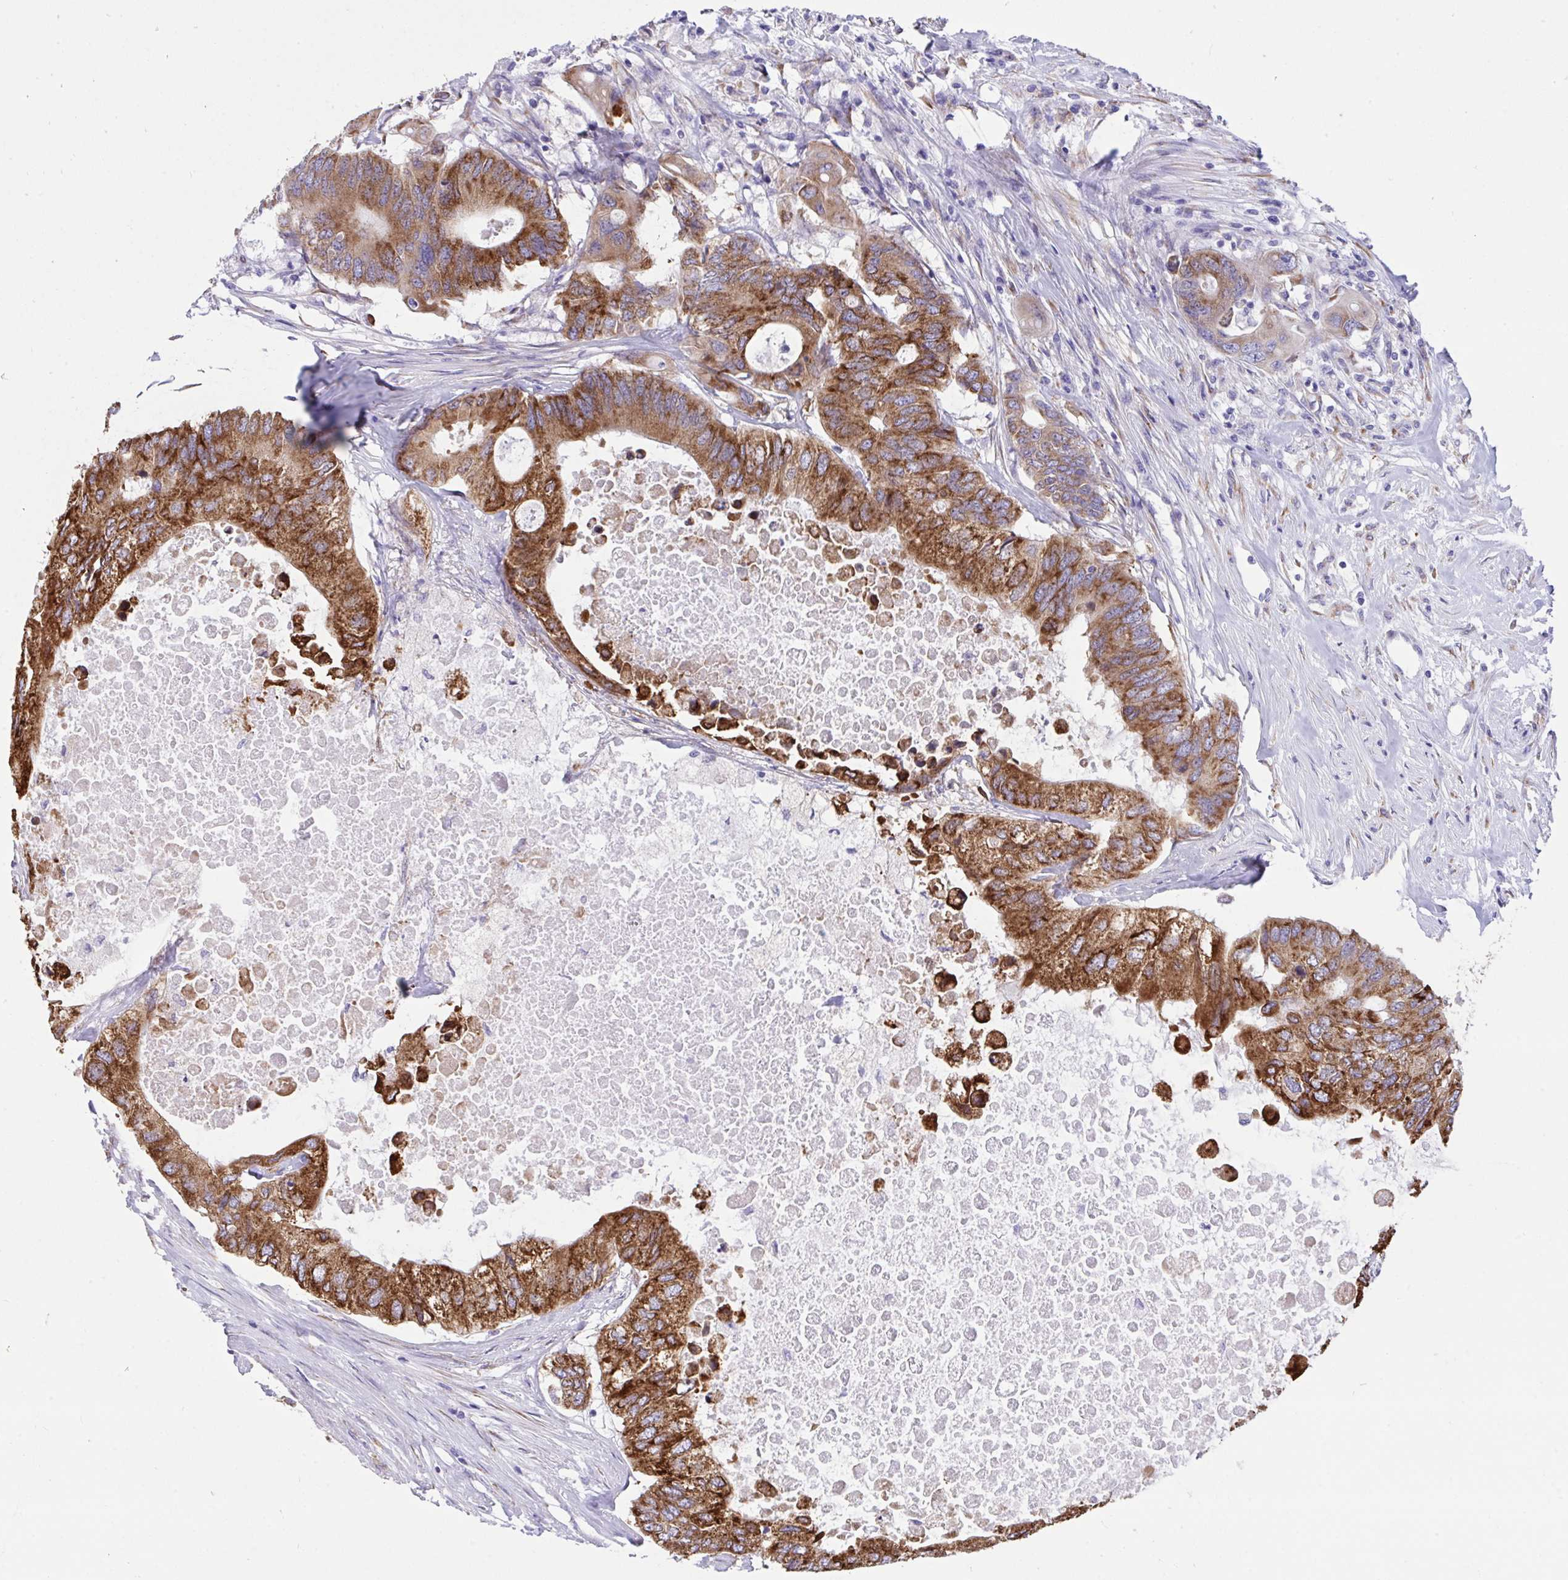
{"staining": {"intensity": "strong", "quantity": ">75%", "location": "cytoplasmic/membranous"}, "tissue": "colorectal cancer", "cell_type": "Tumor cells", "image_type": "cancer", "snomed": [{"axis": "morphology", "description": "Adenocarcinoma, NOS"}, {"axis": "topography", "description": "Colon"}], "caption": "Colorectal cancer (adenocarcinoma) tissue displays strong cytoplasmic/membranous staining in about >75% of tumor cells", "gene": "ASPH", "patient": {"sex": "male", "age": 71}}